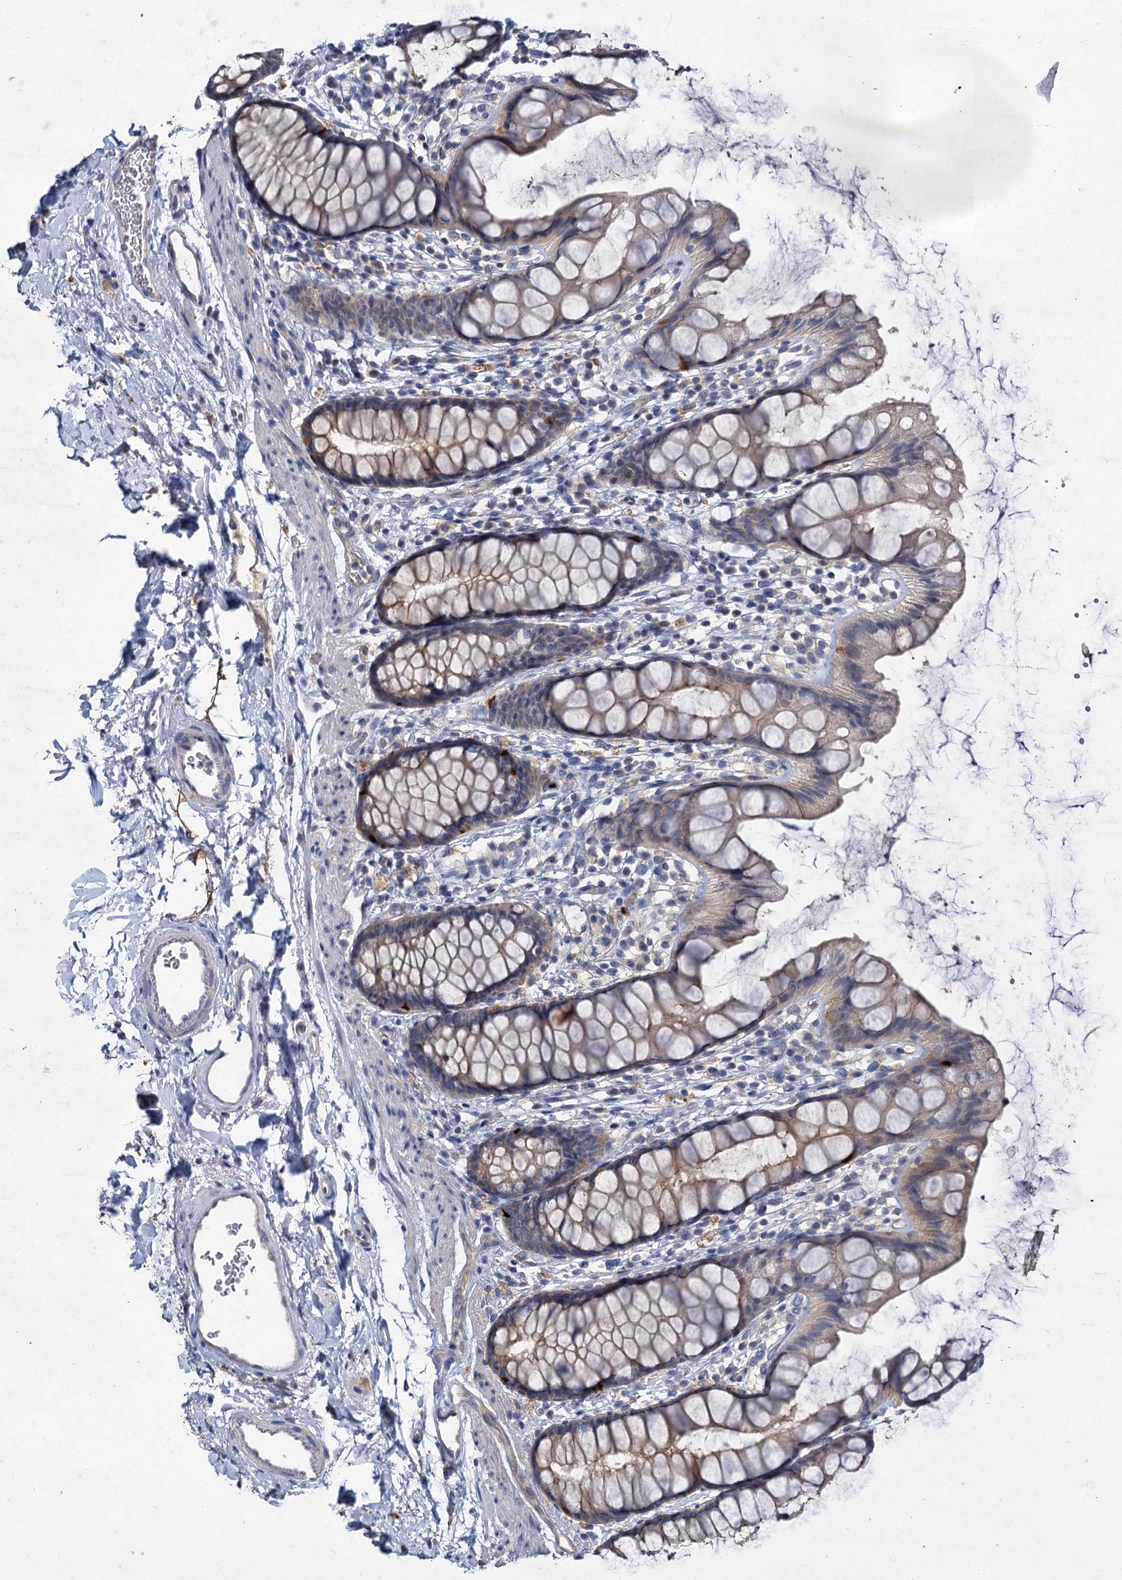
{"staining": {"intensity": "weak", "quantity": ">75%", "location": "cytoplasmic/membranous"}, "tissue": "rectum", "cell_type": "Glandular cells", "image_type": "normal", "snomed": [{"axis": "morphology", "description": "Normal tissue, NOS"}, {"axis": "topography", "description": "Rectum"}], "caption": "The immunohistochemical stain highlights weak cytoplasmic/membranous positivity in glandular cells of unremarkable rectum.", "gene": "ATP9A", "patient": {"sex": "female", "age": 65}}